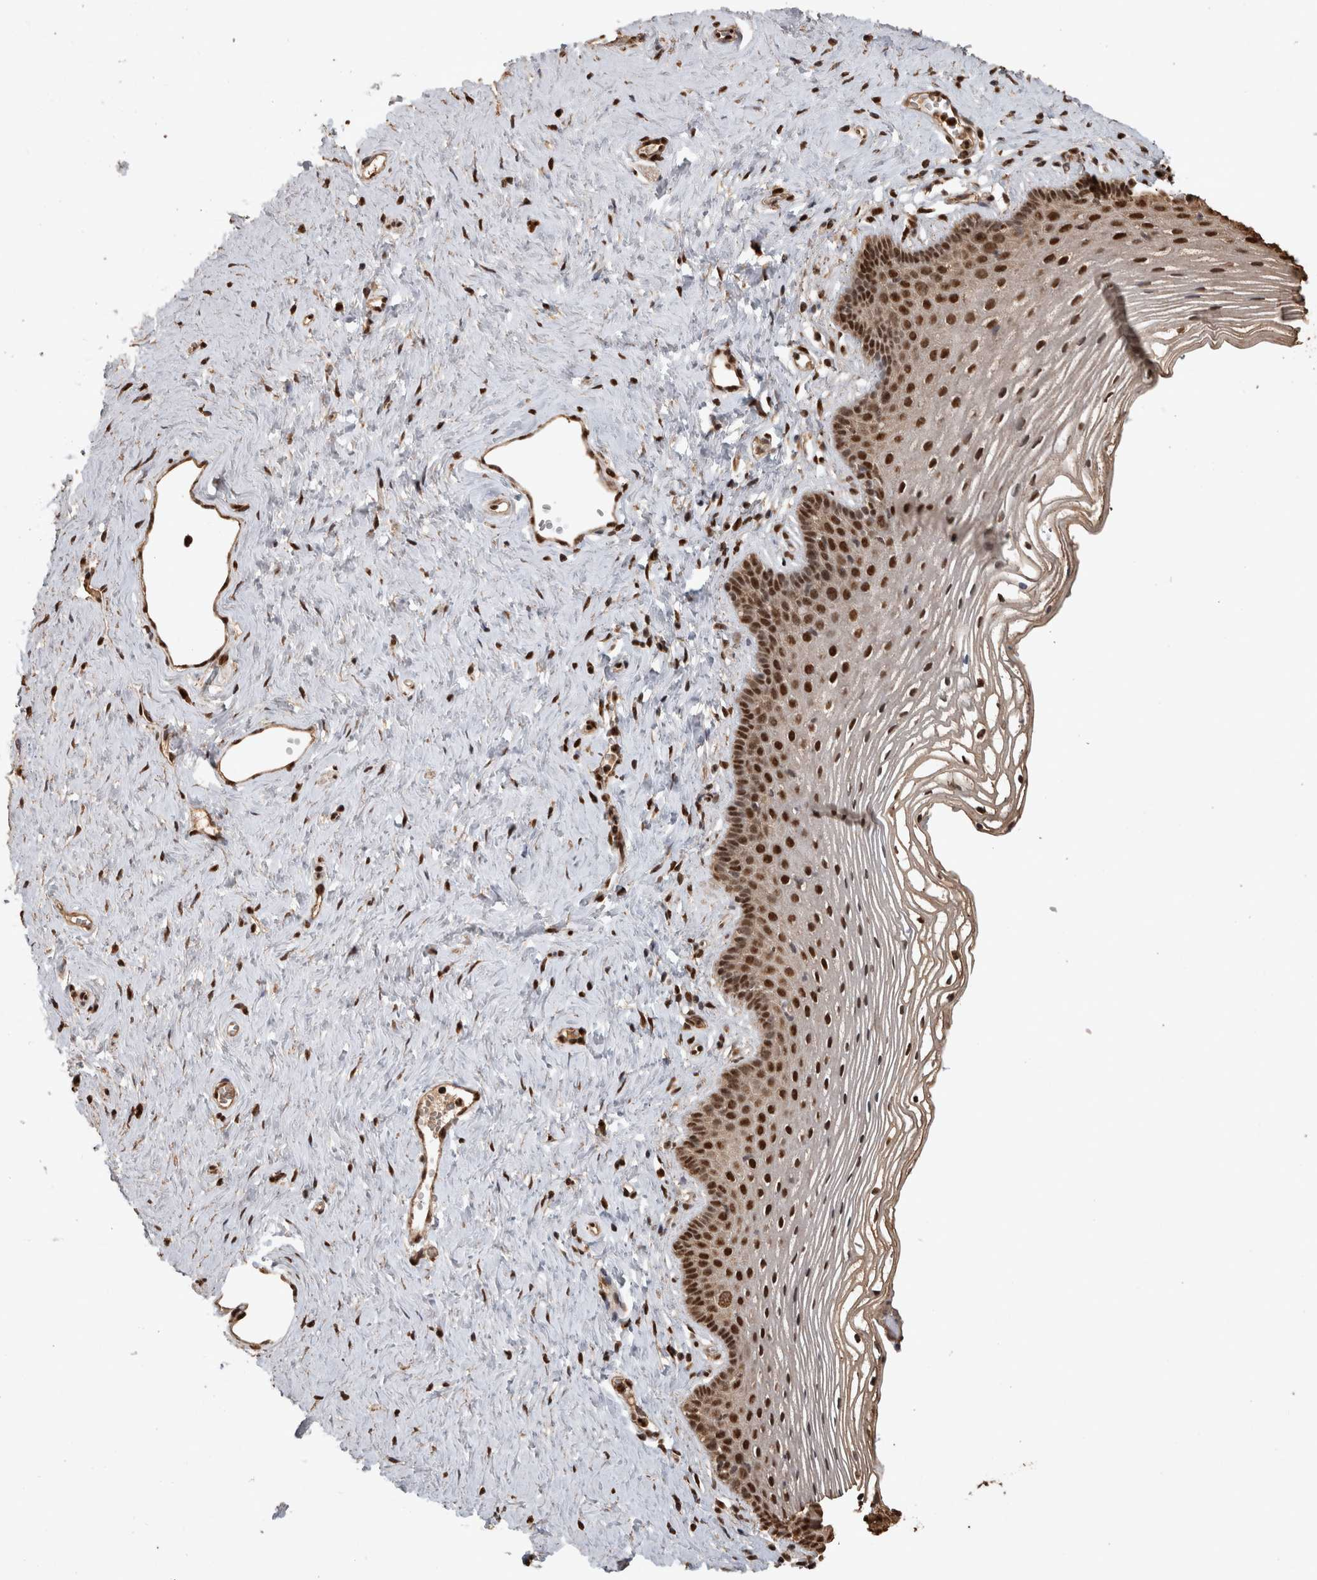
{"staining": {"intensity": "strong", "quantity": ">75%", "location": "nuclear"}, "tissue": "vagina", "cell_type": "Squamous epithelial cells", "image_type": "normal", "snomed": [{"axis": "morphology", "description": "Normal tissue, NOS"}, {"axis": "topography", "description": "Vagina"}], "caption": "This histopathology image displays IHC staining of benign vagina, with high strong nuclear staining in approximately >75% of squamous epithelial cells.", "gene": "RAD50", "patient": {"sex": "female", "age": 32}}